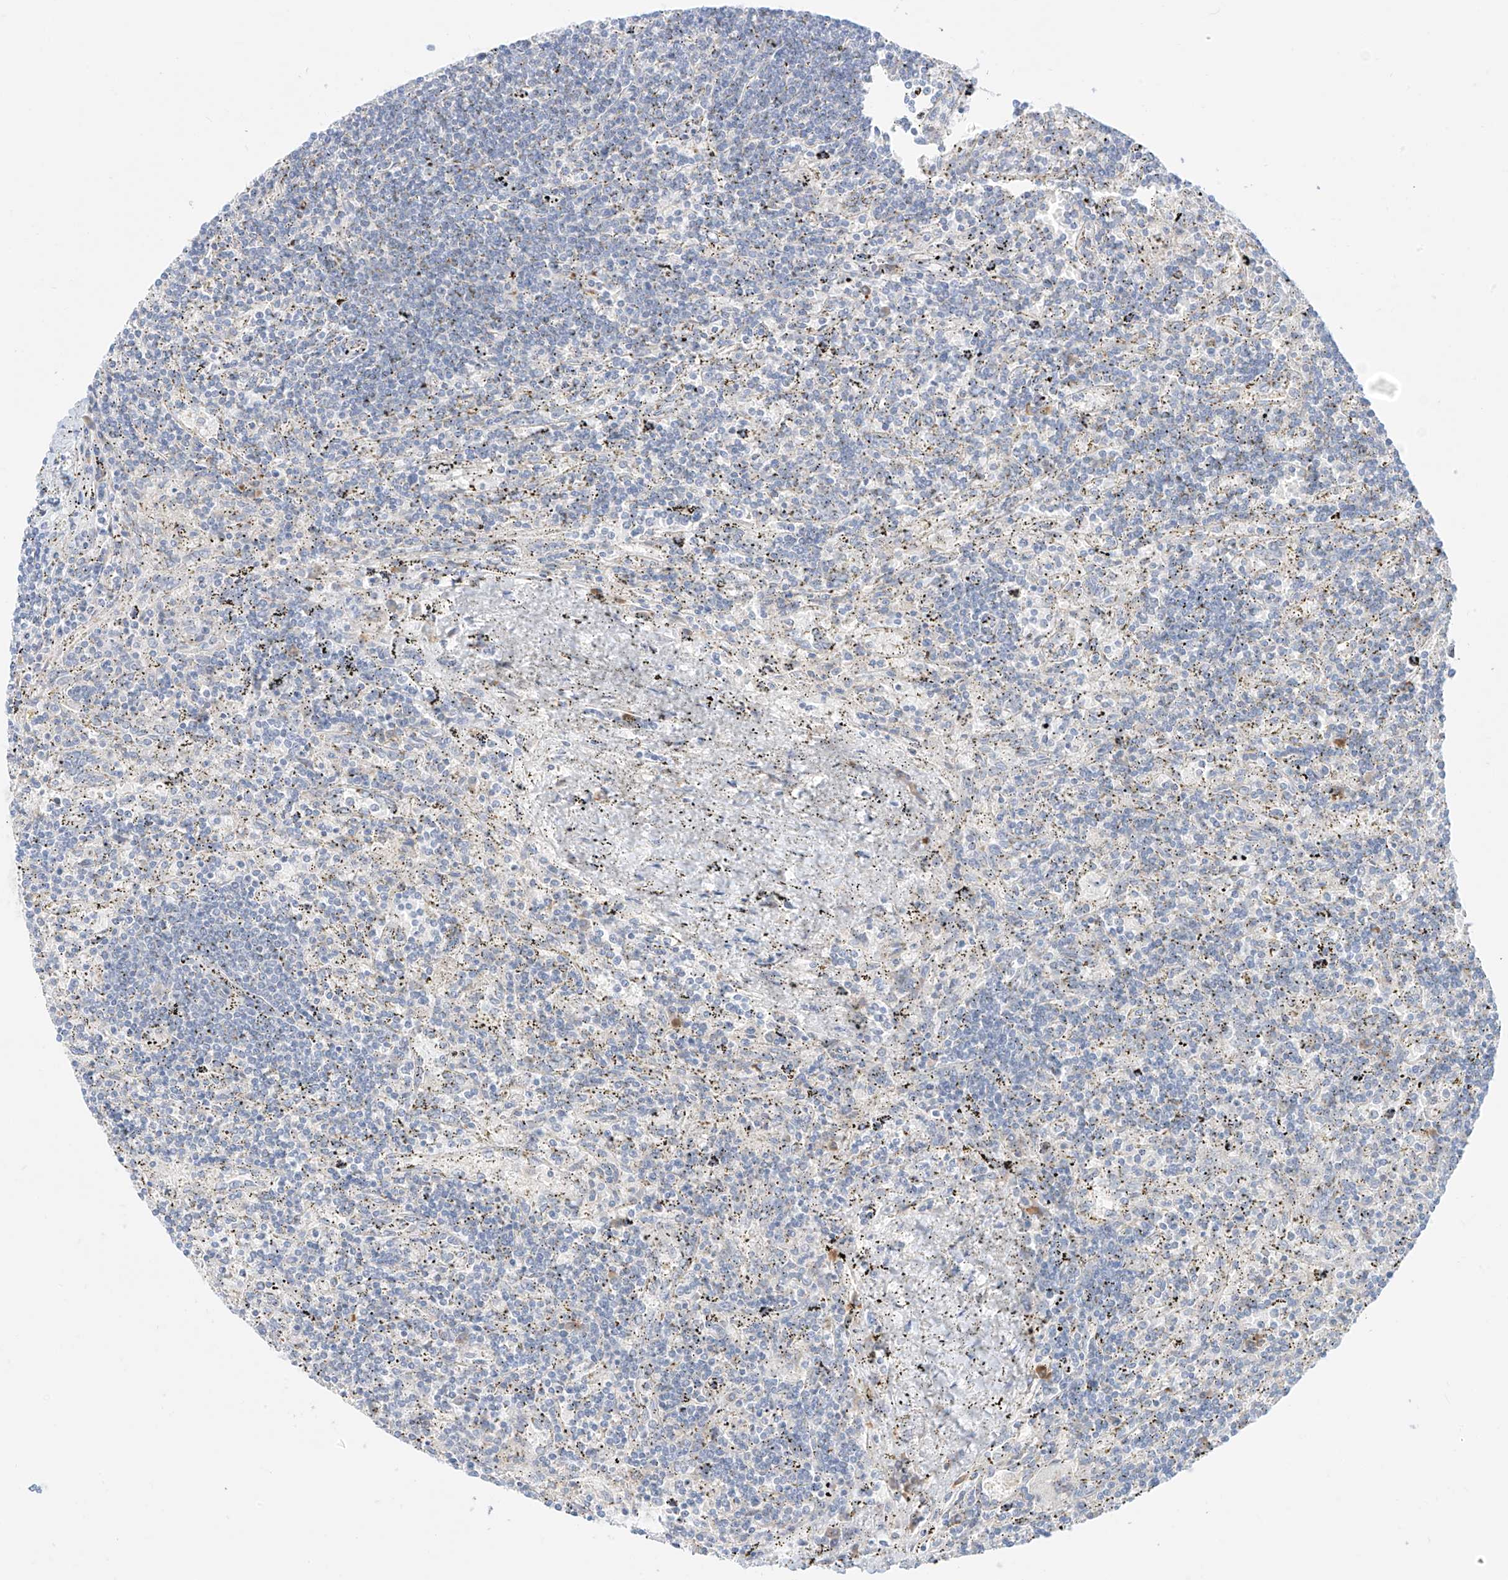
{"staining": {"intensity": "negative", "quantity": "none", "location": "none"}, "tissue": "lymphoma", "cell_type": "Tumor cells", "image_type": "cancer", "snomed": [{"axis": "morphology", "description": "Malignant lymphoma, non-Hodgkin's type, Low grade"}, {"axis": "topography", "description": "Spleen"}], "caption": "This is an immunohistochemistry image of lymphoma. There is no staining in tumor cells.", "gene": "SYTL3", "patient": {"sex": "male", "age": 76}}